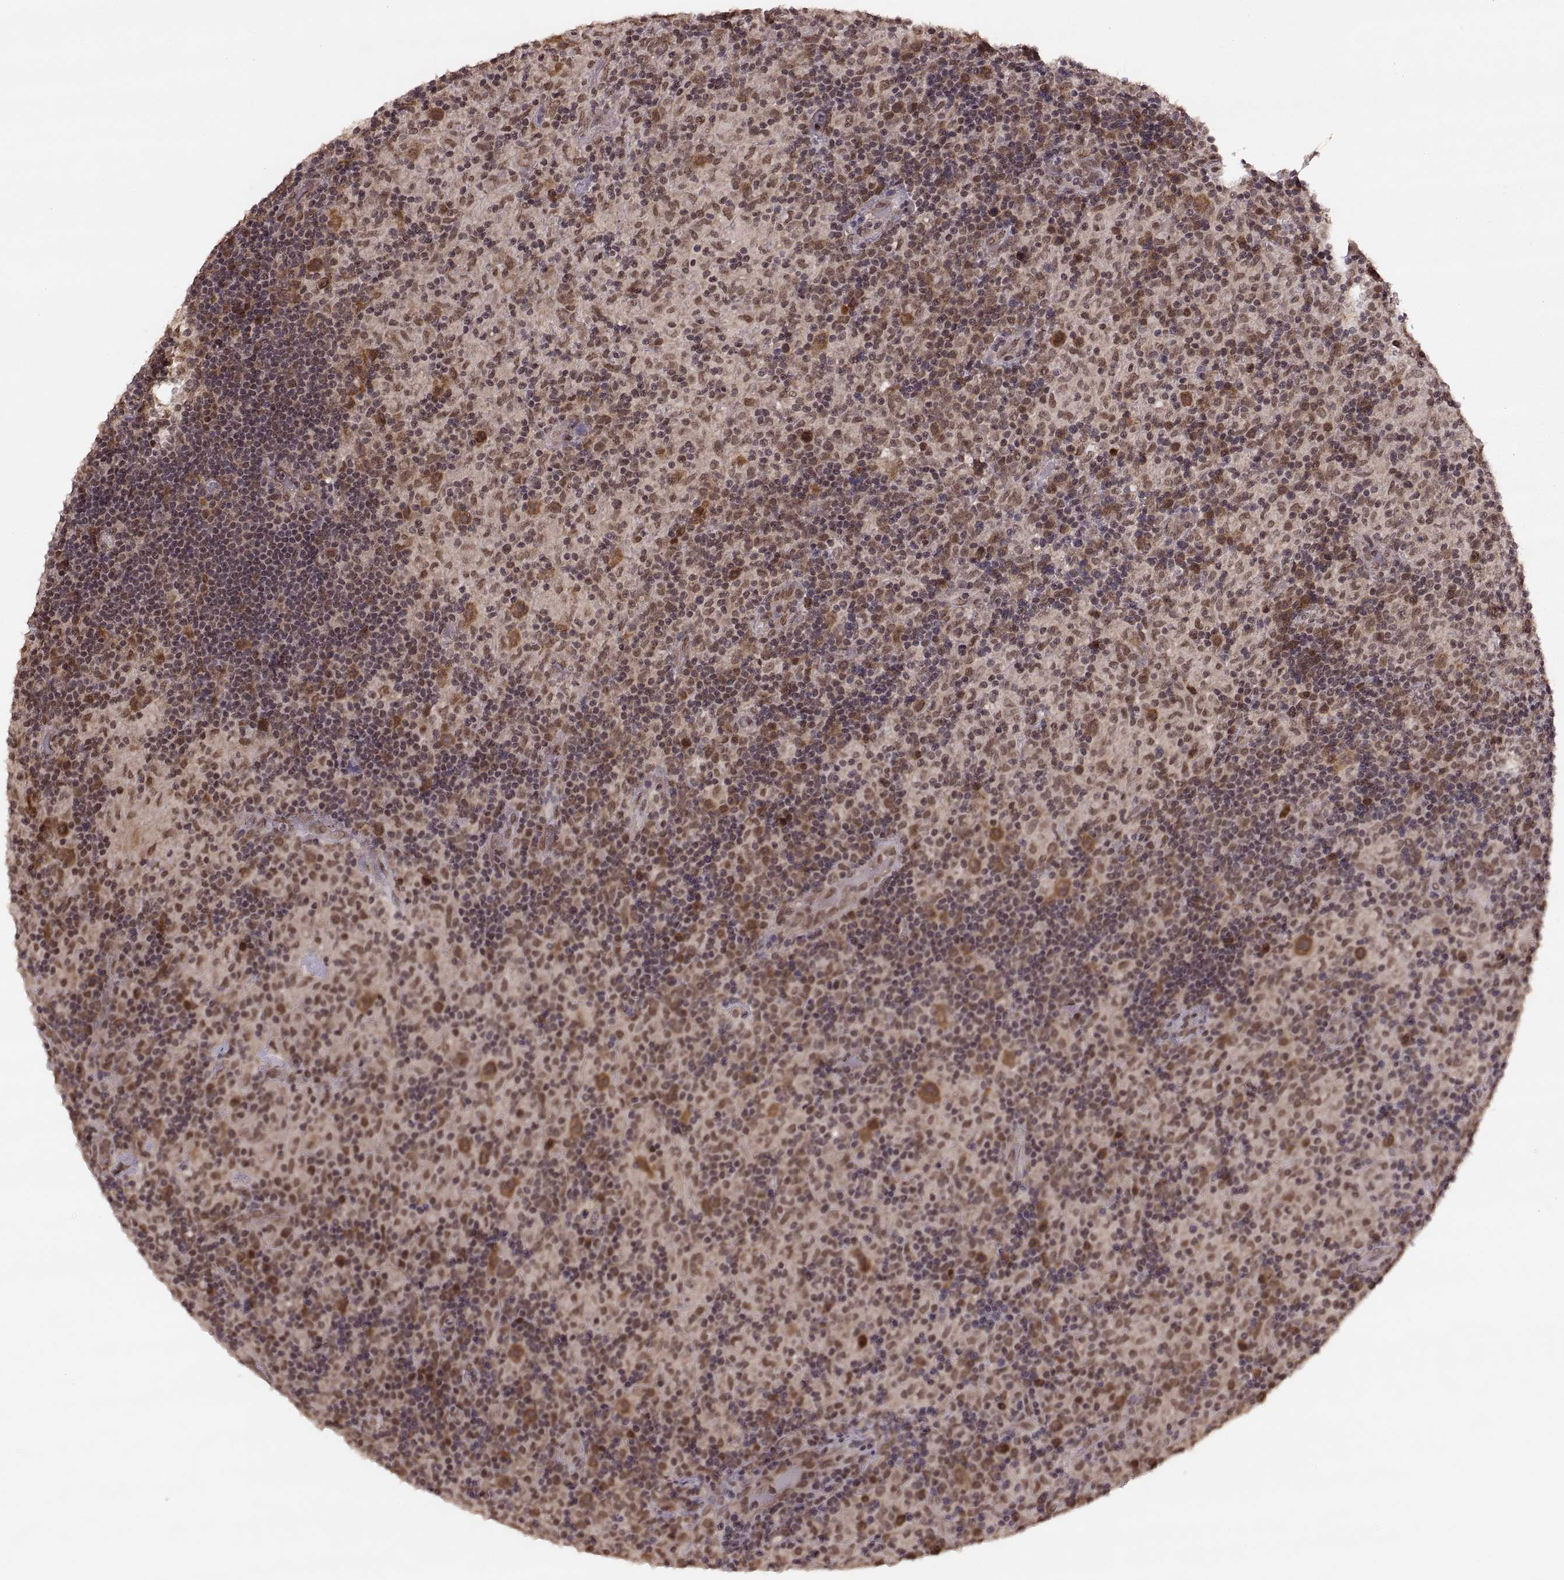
{"staining": {"intensity": "moderate", "quantity": ">75%", "location": "nuclear"}, "tissue": "lymphoma", "cell_type": "Tumor cells", "image_type": "cancer", "snomed": [{"axis": "morphology", "description": "Hodgkin's disease, NOS"}, {"axis": "topography", "description": "Lymph node"}], "caption": "Lymphoma was stained to show a protein in brown. There is medium levels of moderate nuclear staining in about >75% of tumor cells. (Stains: DAB in brown, nuclei in blue, Microscopy: brightfield microscopy at high magnification).", "gene": "RFT1", "patient": {"sex": "male", "age": 70}}